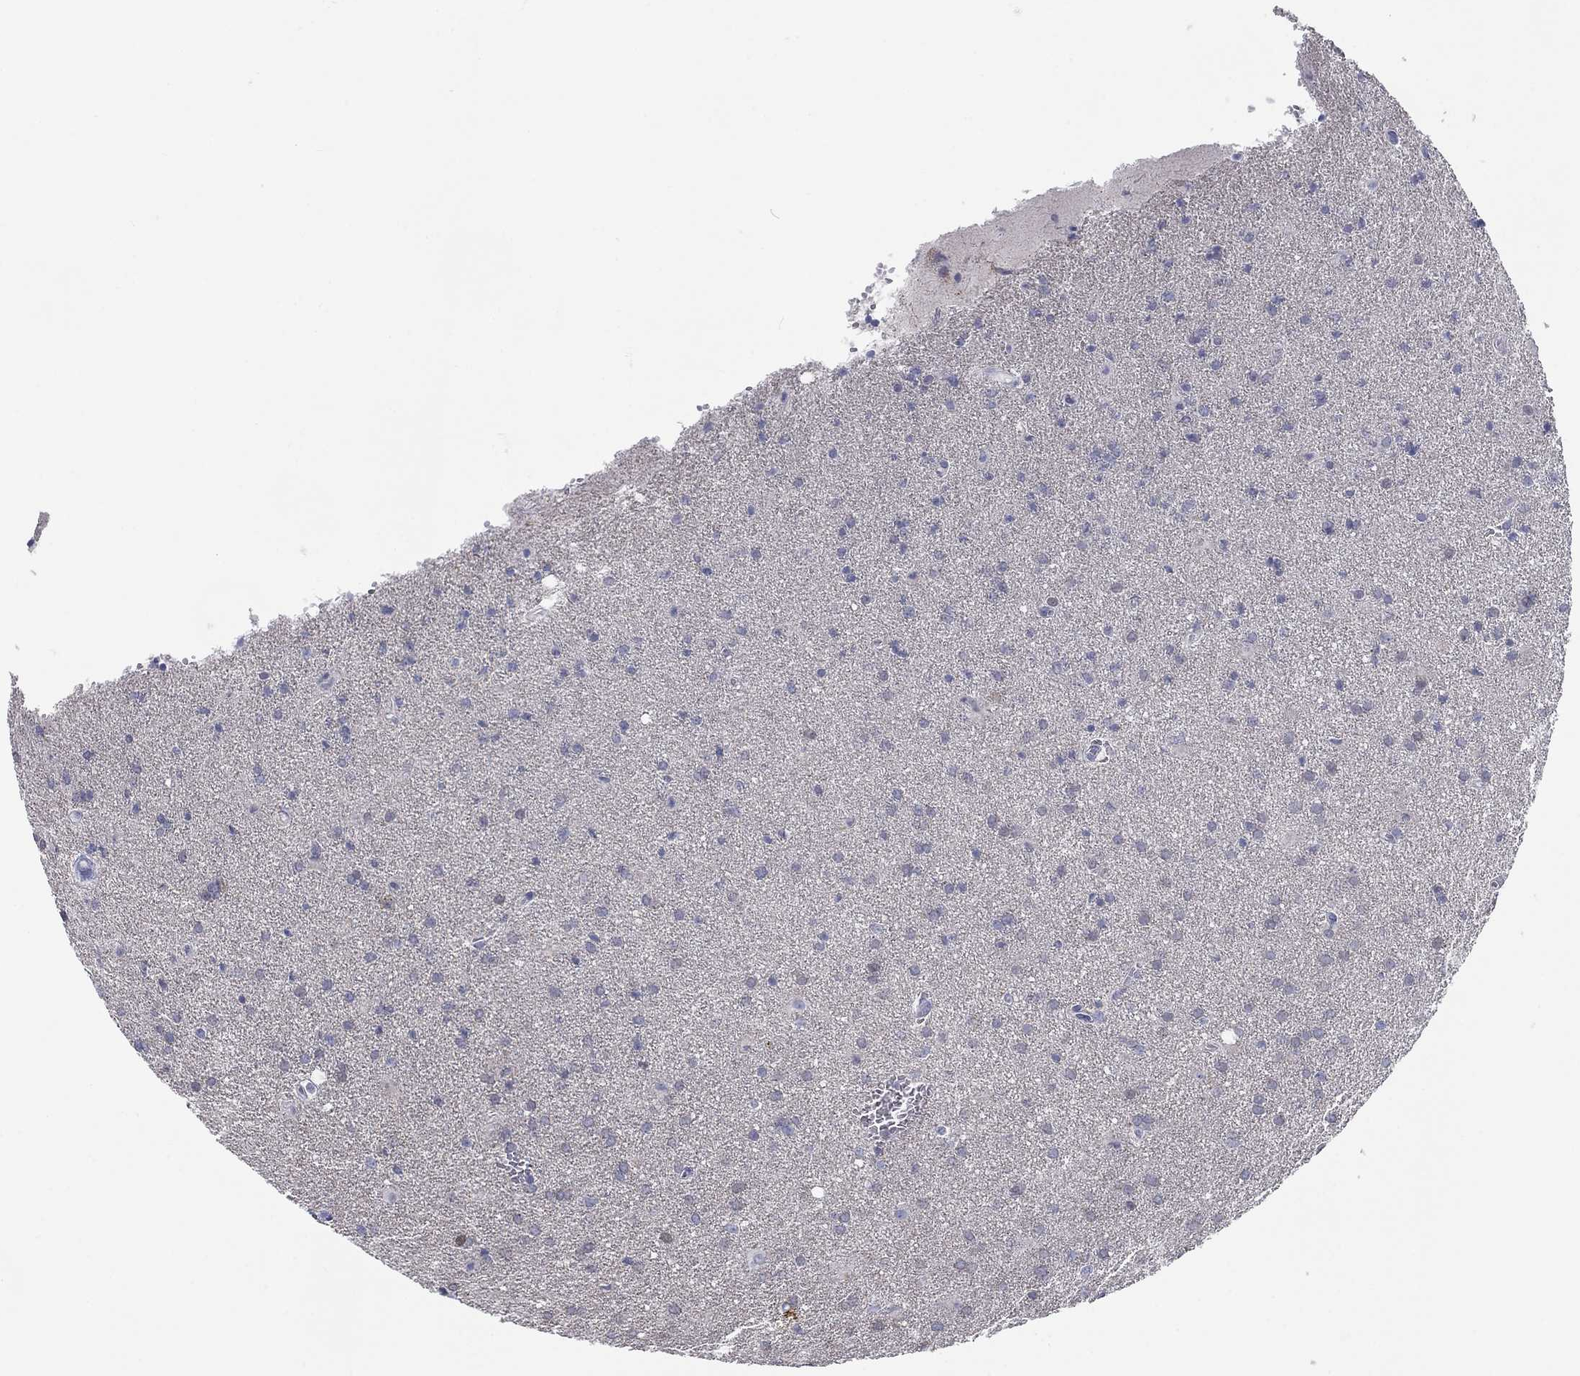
{"staining": {"intensity": "negative", "quantity": "none", "location": "none"}, "tissue": "glioma", "cell_type": "Tumor cells", "image_type": "cancer", "snomed": [{"axis": "morphology", "description": "Glioma, malignant, Low grade"}, {"axis": "topography", "description": "Brain"}], "caption": "An immunohistochemistry histopathology image of malignant low-grade glioma is shown. There is no staining in tumor cells of malignant low-grade glioma.", "gene": "CALB1", "patient": {"sex": "male", "age": 58}}